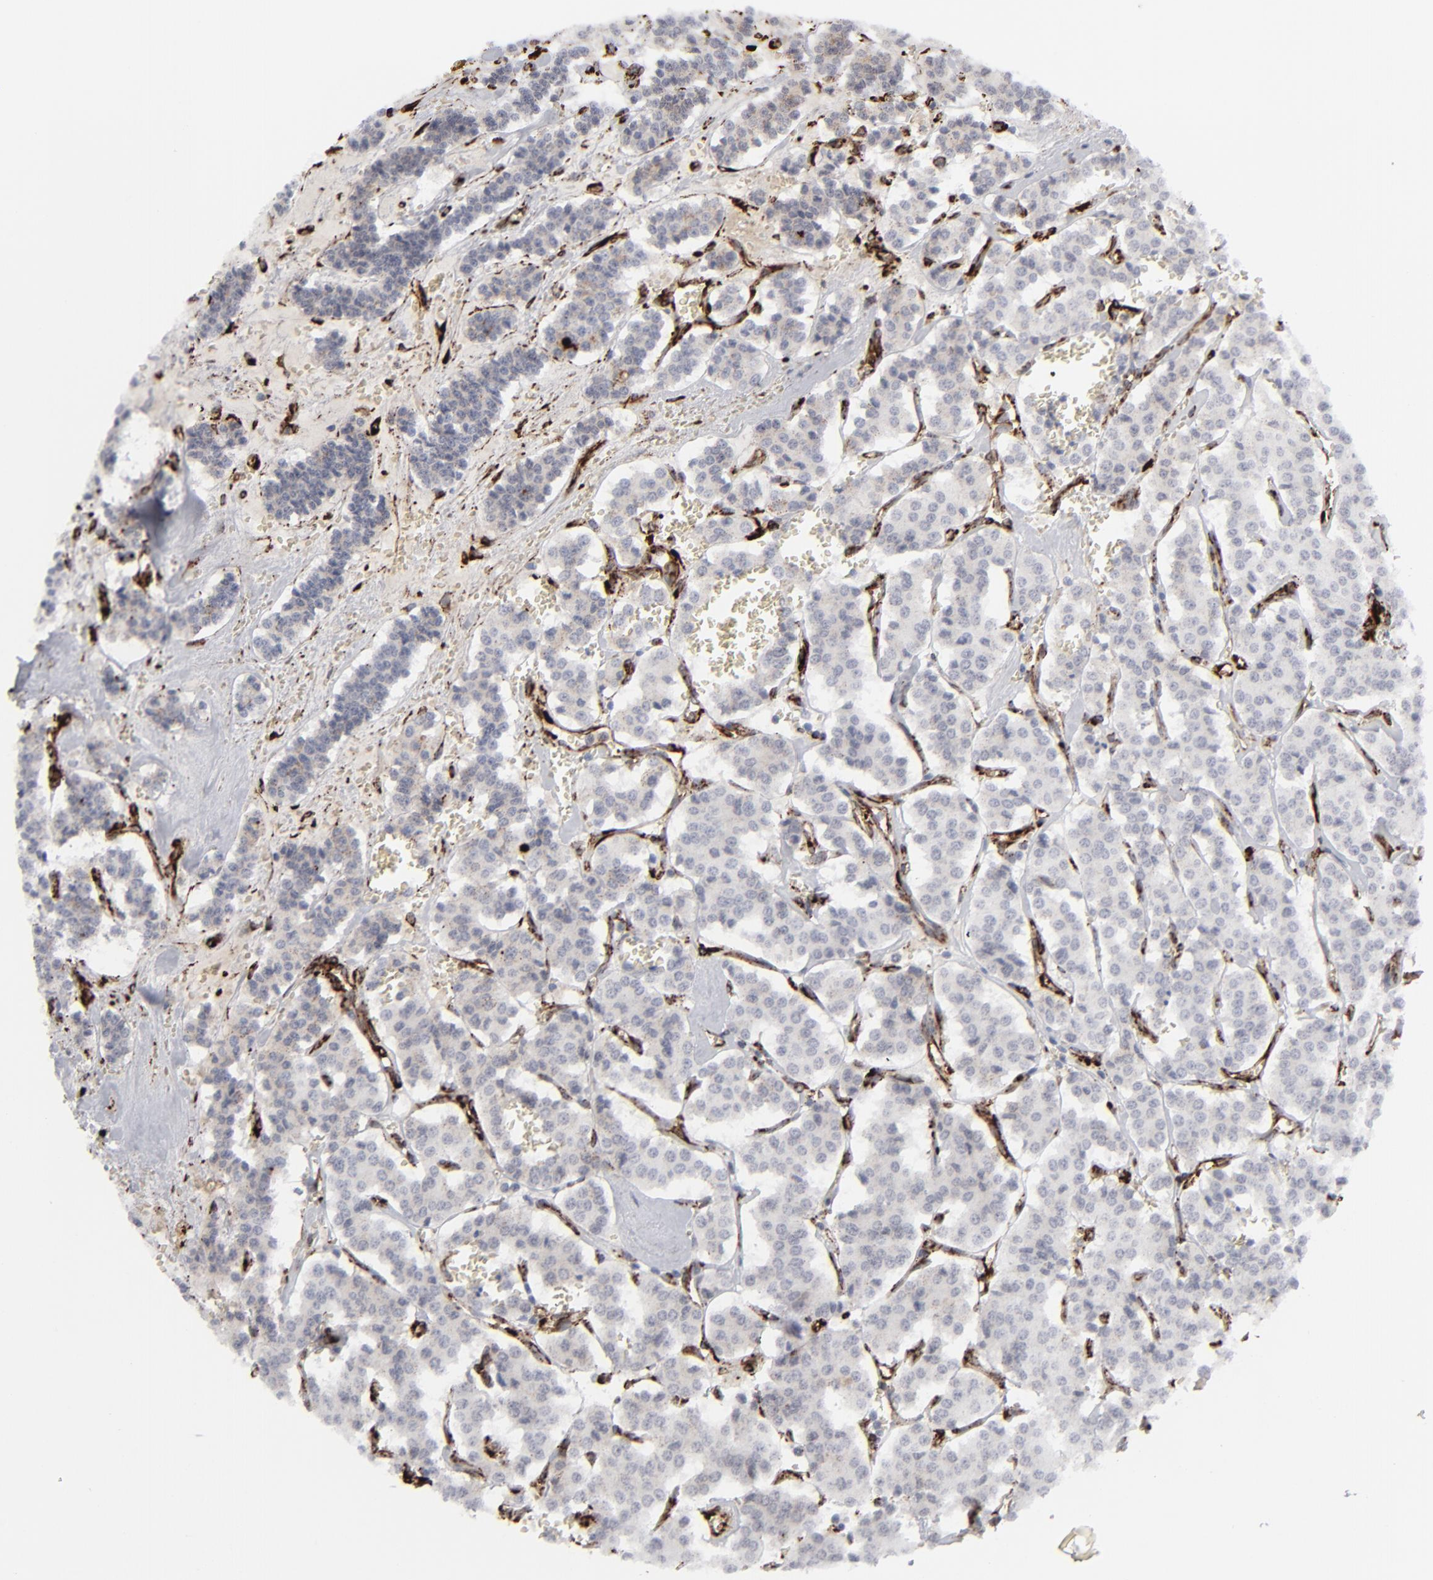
{"staining": {"intensity": "negative", "quantity": "none", "location": "none"}, "tissue": "carcinoid", "cell_type": "Tumor cells", "image_type": "cancer", "snomed": [{"axis": "morphology", "description": "Carcinoid, malignant, NOS"}, {"axis": "topography", "description": "Bronchus"}], "caption": "DAB (3,3'-diaminobenzidine) immunohistochemical staining of human carcinoid (malignant) exhibits no significant staining in tumor cells.", "gene": "SPARC", "patient": {"sex": "male", "age": 55}}